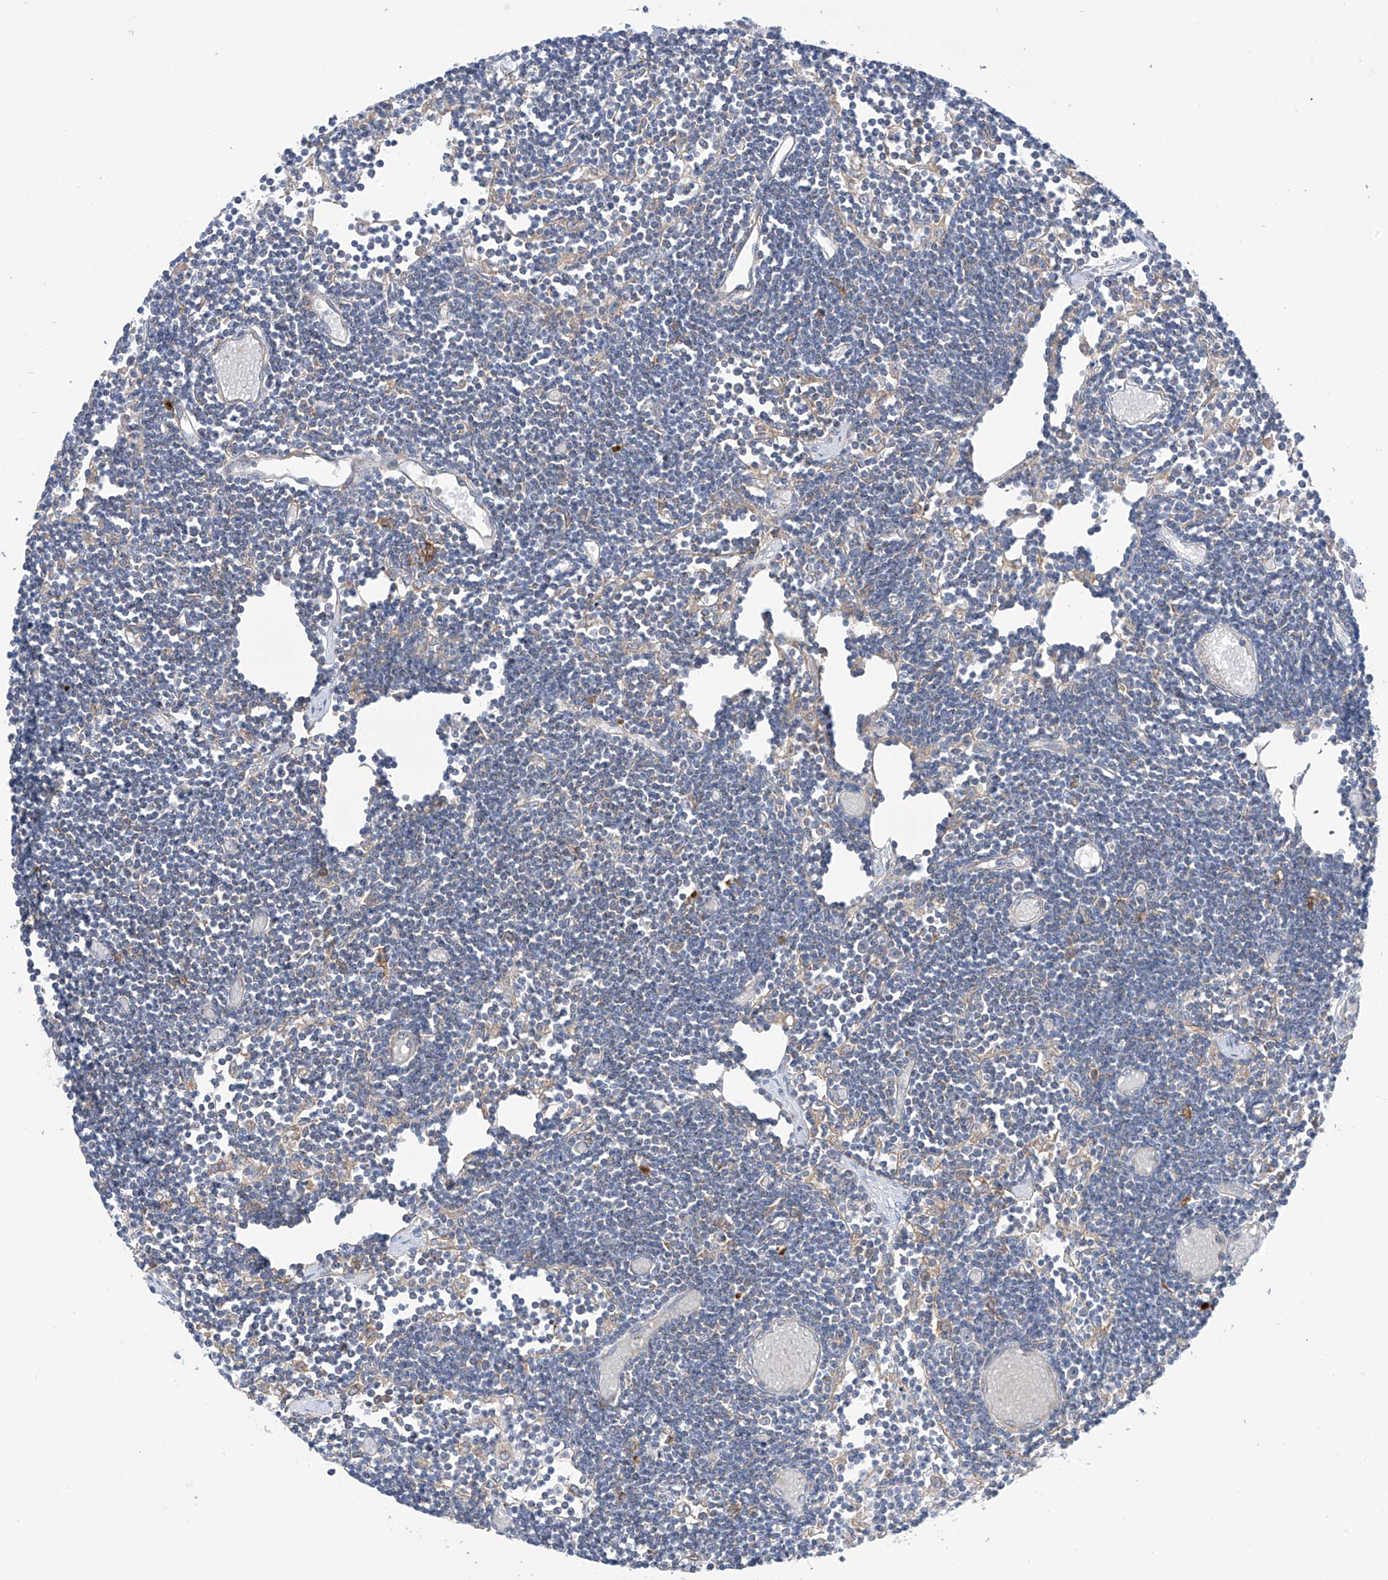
{"staining": {"intensity": "negative", "quantity": "none", "location": "none"}, "tissue": "lymph node", "cell_type": "Germinal center cells", "image_type": "normal", "snomed": [{"axis": "morphology", "description": "Normal tissue, NOS"}, {"axis": "topography", "description": "Lymph node"}], "caption": "The micrograph reveals no significant staining in germinal center cells of lymph node.", "gene": "P2RX7", "patient": {"sex": "female", "age": 11}}